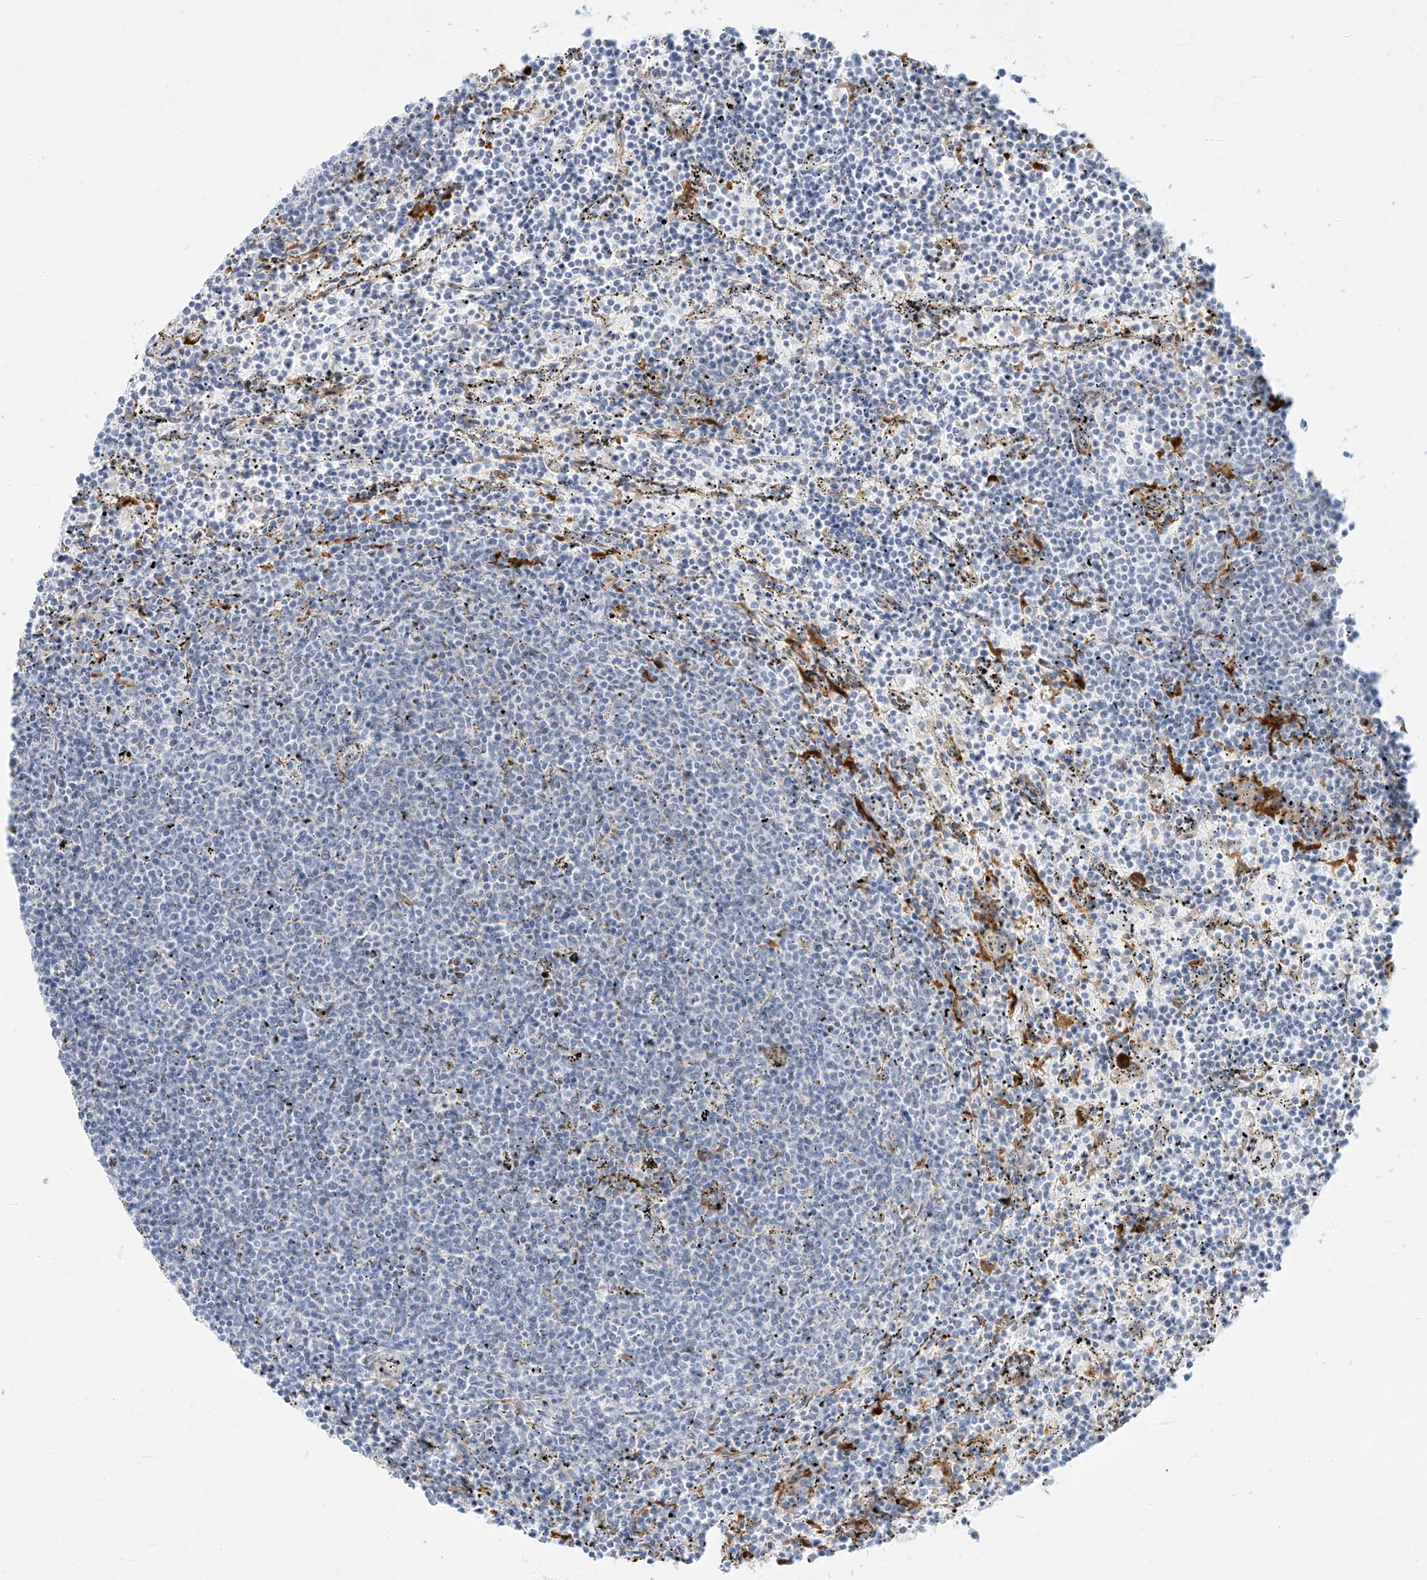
{"staining": {"intensity": "negative", "quantity": "none", "location": "none"}, "tissue": "lymphoma", "cell_type": "Tumor cells", "image_type": "cancer", "snomed": [{"axis": "morphology", "description": "Malignant lymphoma, non-Hodgkin's type, Low grade"}, {"axis": "topography", "description": "Spleen"}], "caption": "High power microscopy image of an immunohistochemistry (IHC) histopathology image of low-grade malignant lymphoma, non-Hodgkin's type, revealing no significant positivity in tumor cells.", "gene": "NHSL1", "patient": {"sex": "female", "age": 50}}